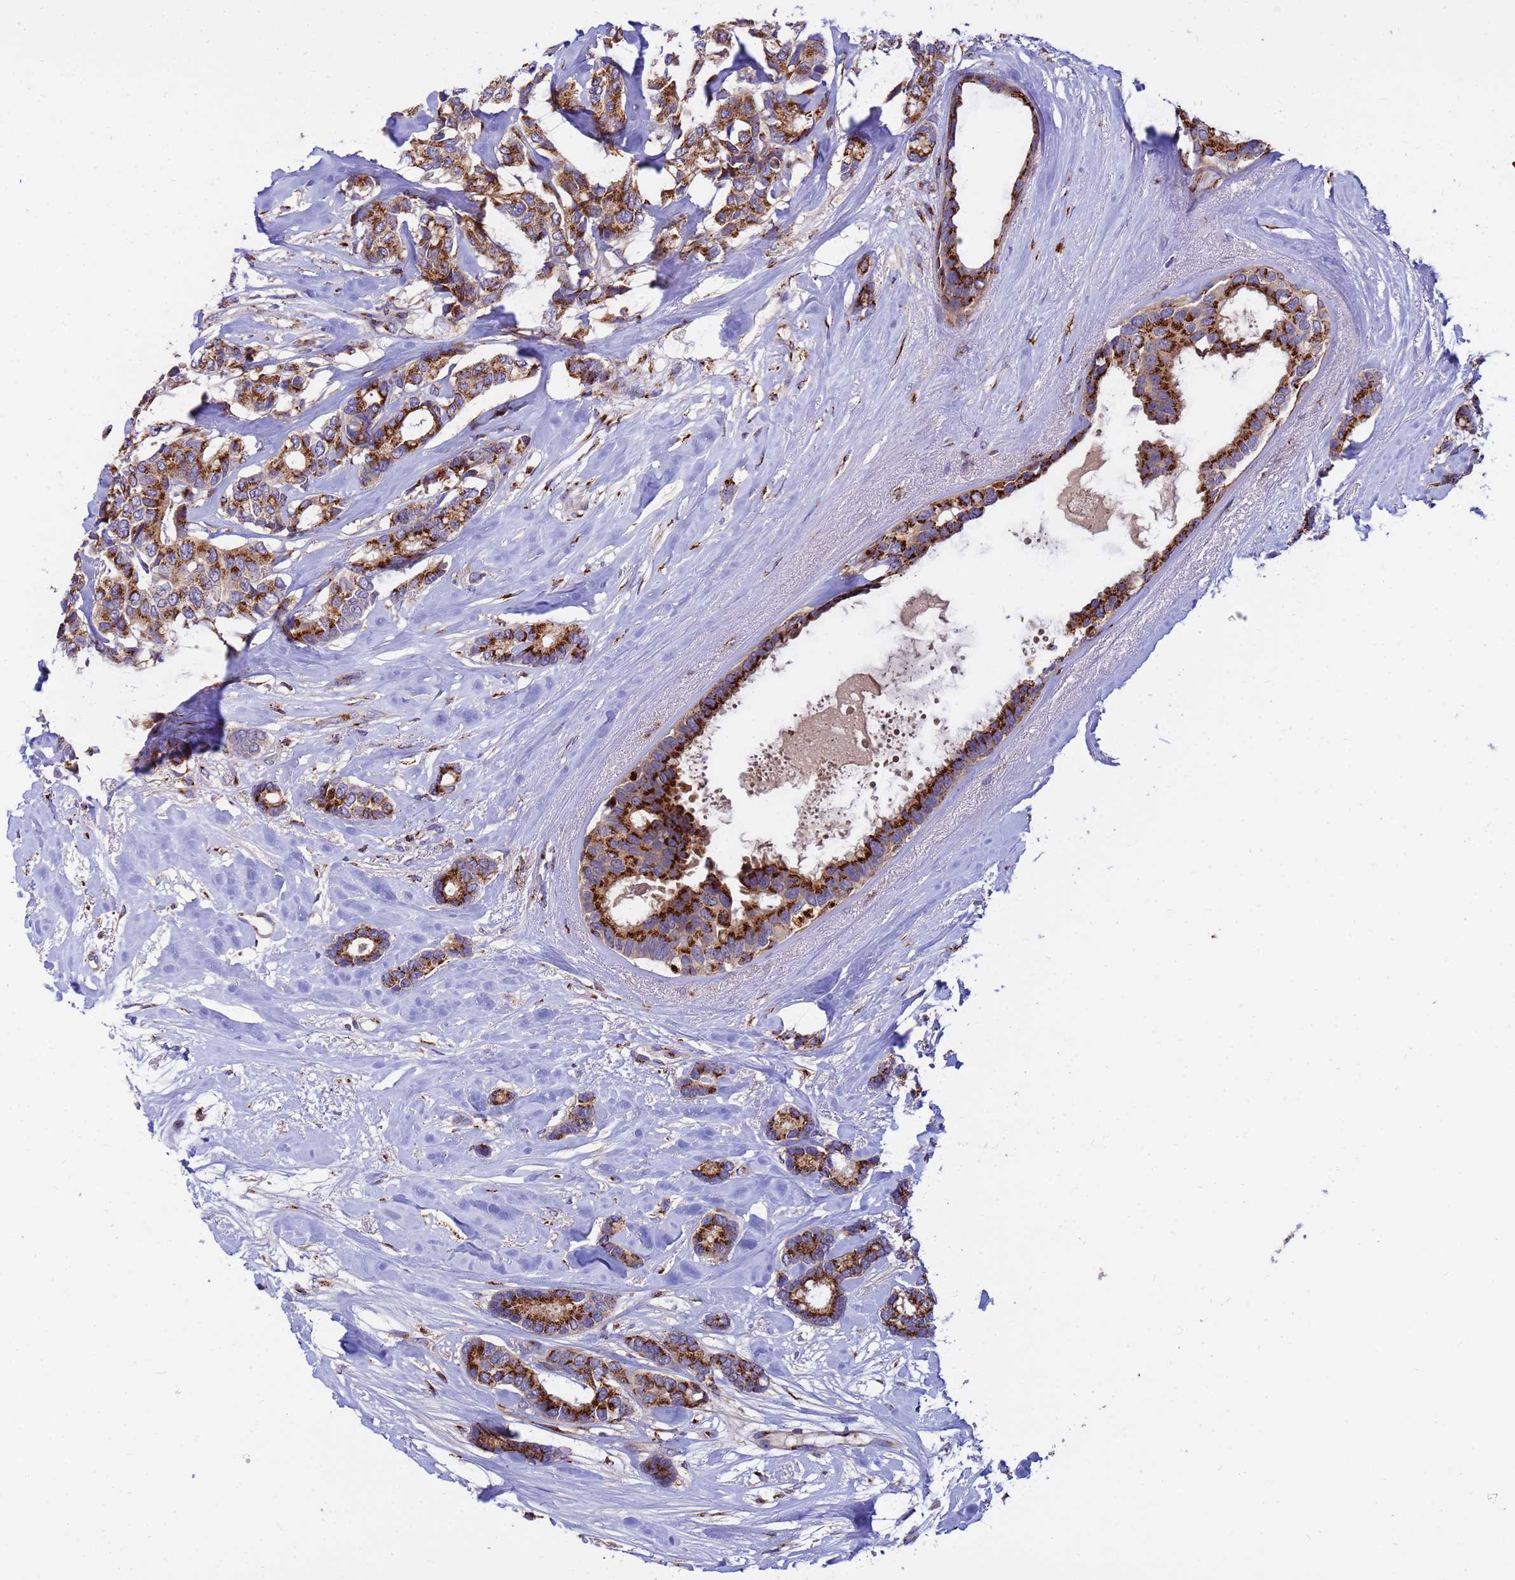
{"staining": {"intensity": "strong", "quantity": ">75%", "location": "cytoplasmic/membranous"}, "tissue": "breast cancer", "cell_type": "Tumor cells", "image_type": "cancer", "snomed": [{"axis": "morphology", "description": "Duct carcinoma"}, {"axis": "topography", "description": "Breast"}], "caption": "About >75% of tumor cells in human breast infiltrating ductal carcinoma demonstrate strong cytoplasmic/membranous protein positivity as visualized by brown immunohistochemical staining.", "gene": "HPS3", "patient": {"sex": "female", "age": 87}}